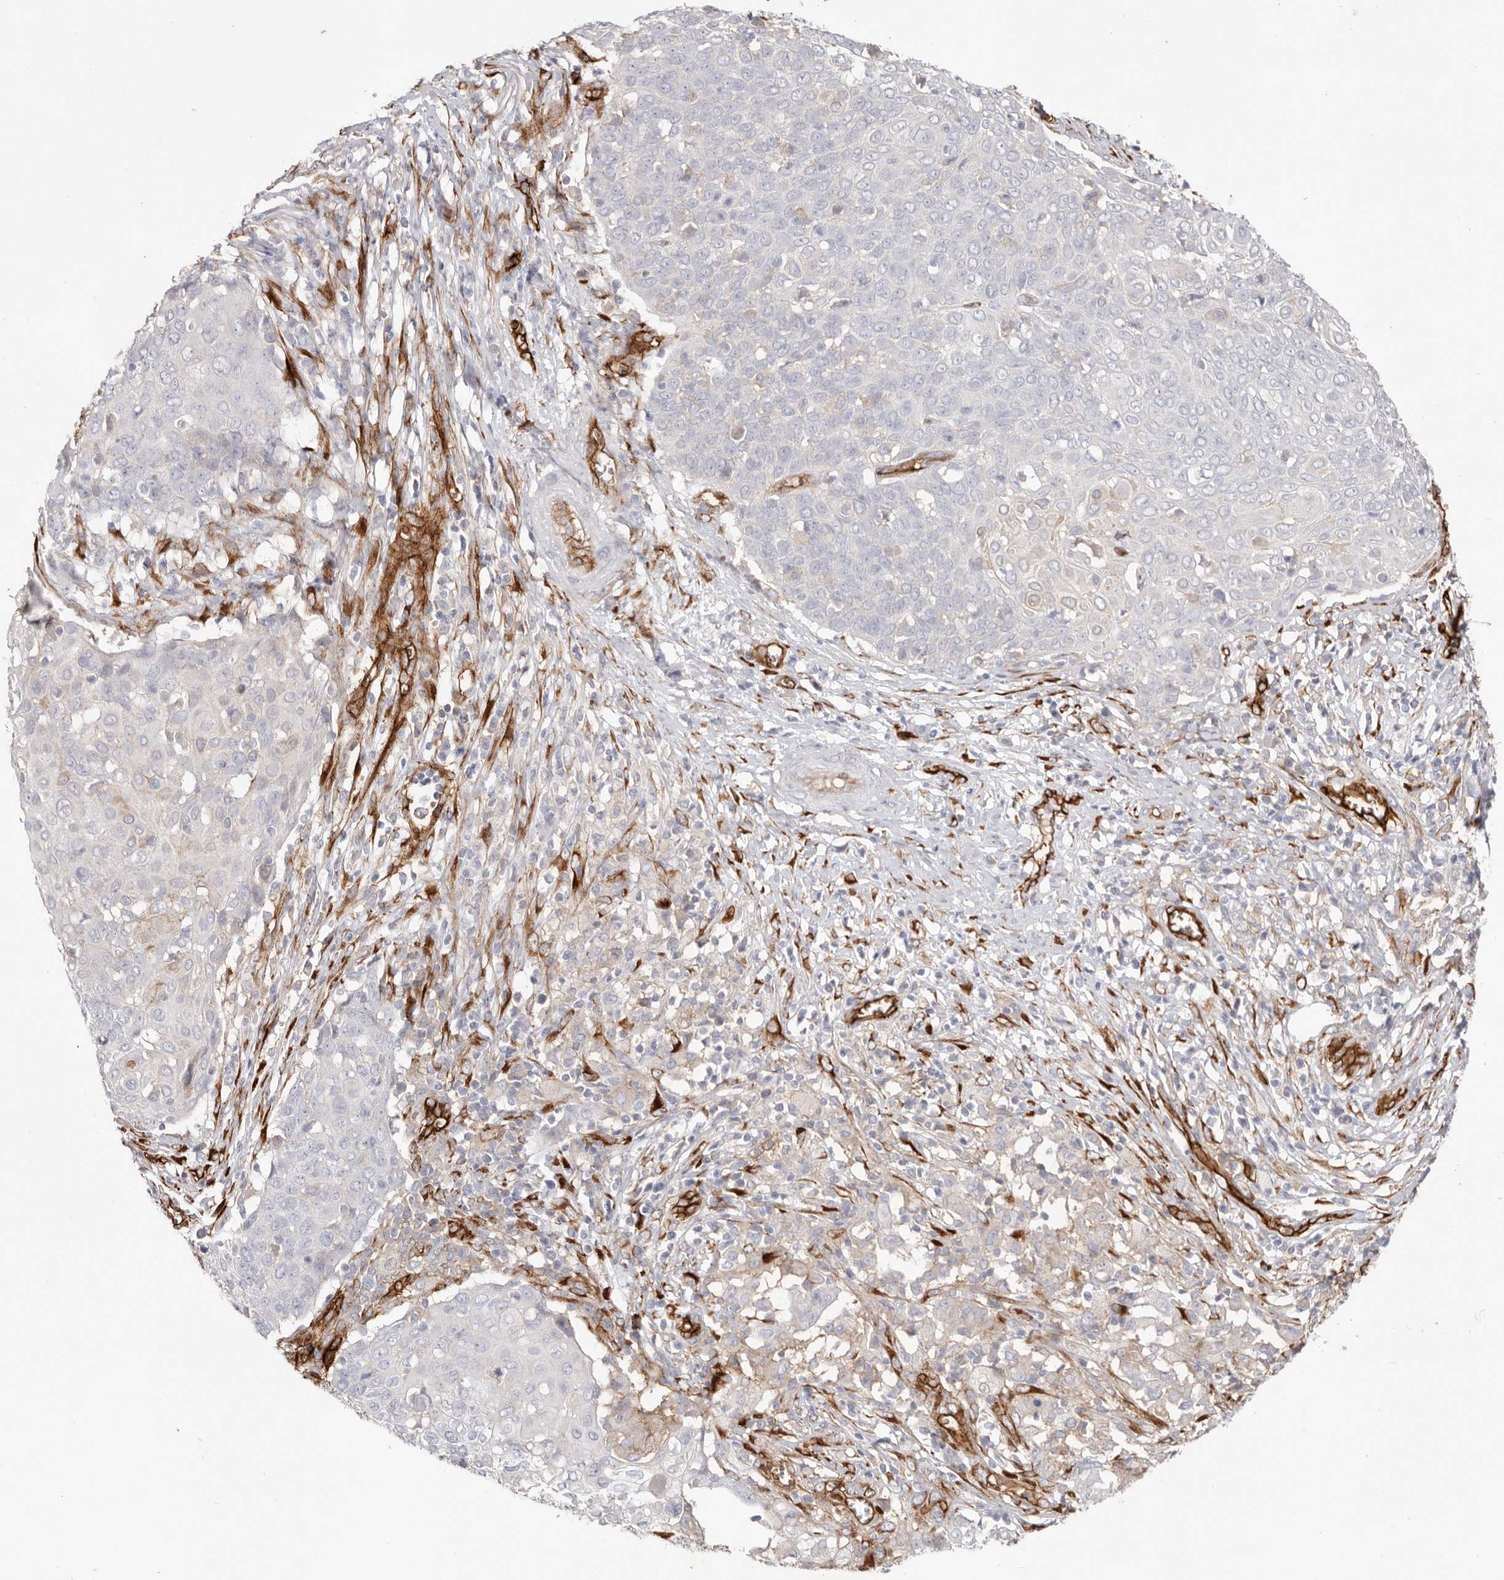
{"staining": {"intensity": "negative", "quantity": "none", "location": "none"}, "tissue": "cervical cancer", "cell_type": "Tumor cells", "image_type": "cancer", "snomed": [{"axis": "morphology", "description": "Squamous cell carcinoma, NOS"}, {"axis": "topography", "description": "Cervix"}], "caption": "Immunohistochemistry of human cervical cancer reveals no positivity in tumor cells.", "gene": "LRRC66", "patient": {"sex": "female", "age": 39}}